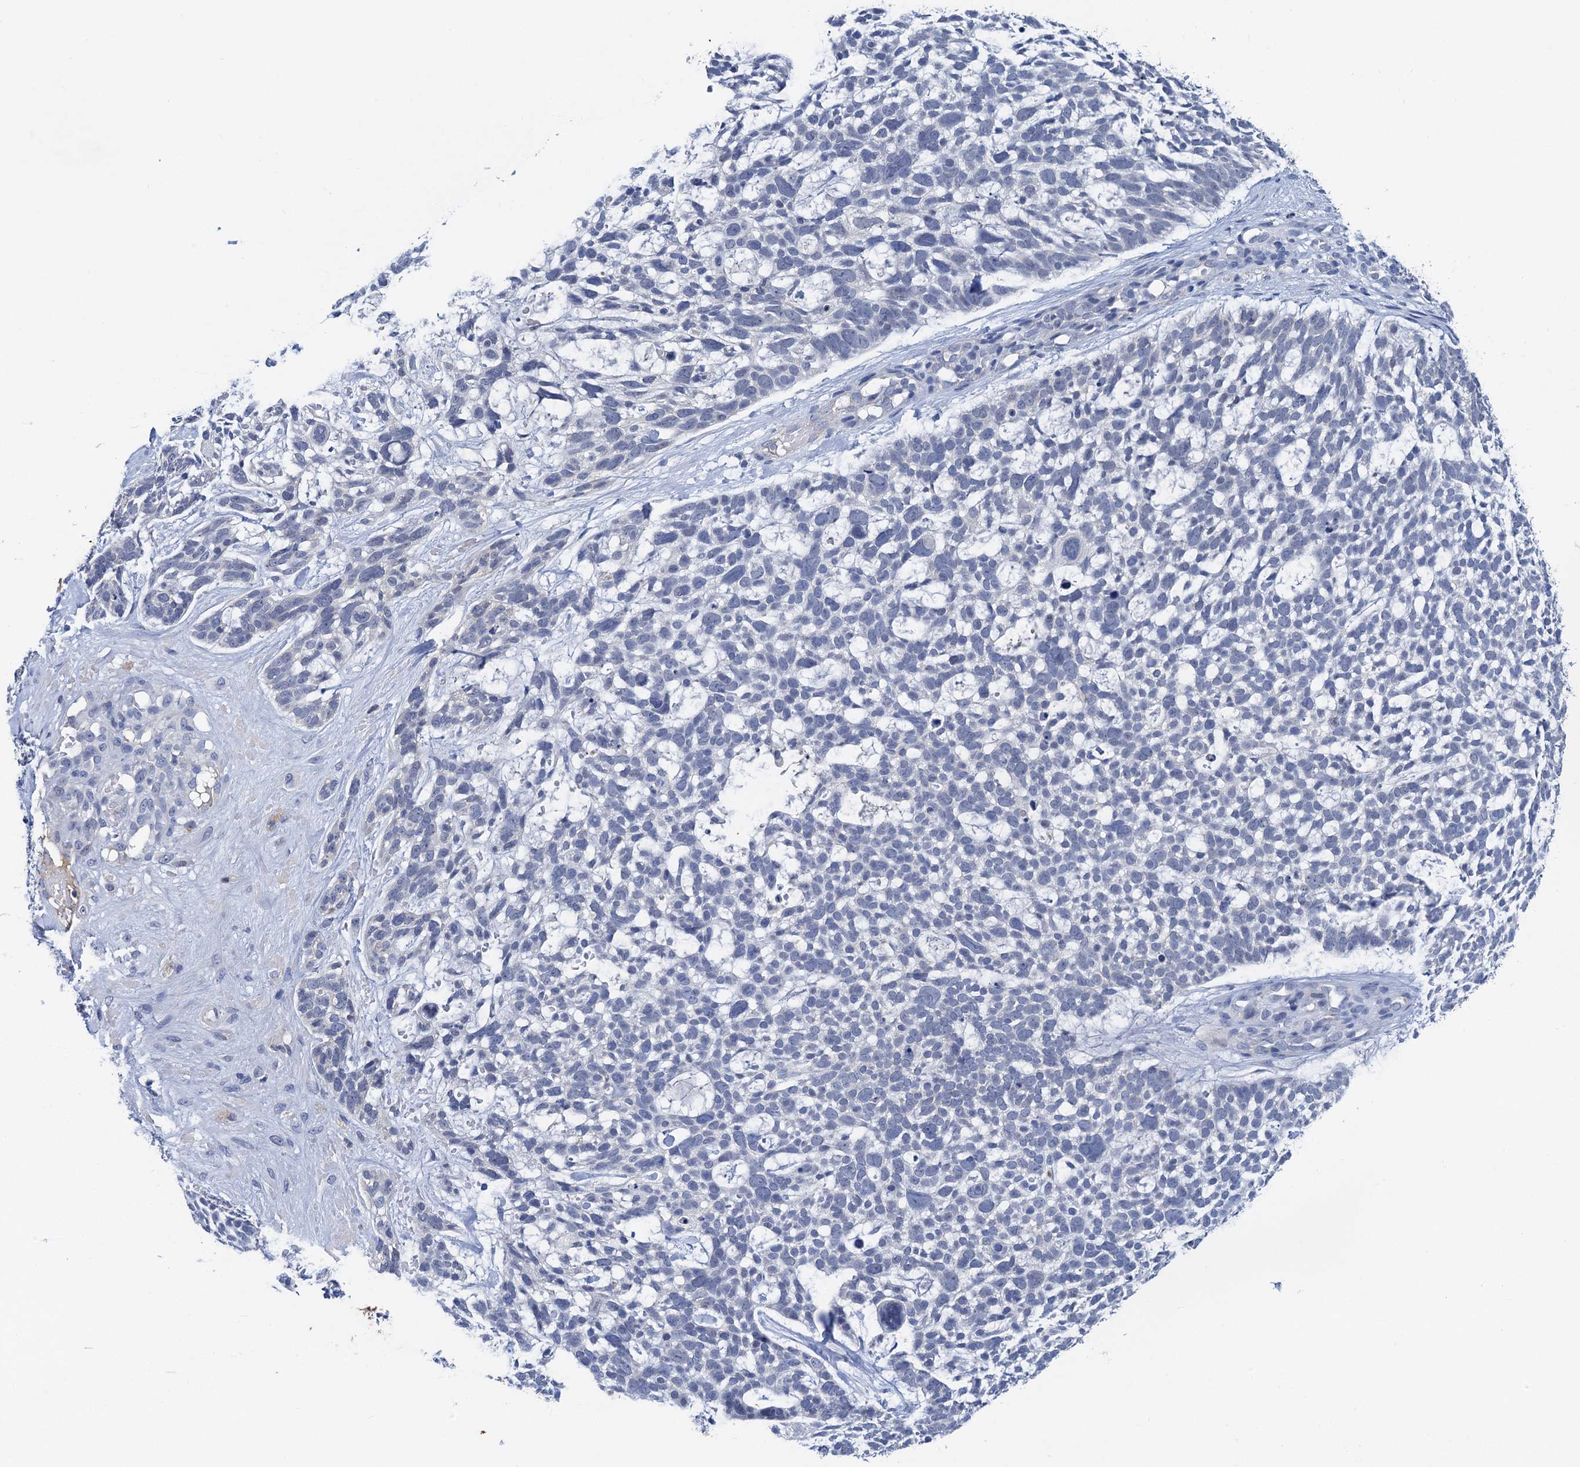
{"staining": {"intensity": "negative", "quantity": "none", "location": "none"}, "tissue": "skin cancer", "cell_type": "Tumor cells", "image_type": "cancer", "snomed": [{"axis": "morphology", "description": "Basal cell carcinoma"}, {"axis": "topography", "description": "Skin"}], "caption": "An immunohistochemistry photomicrograph of skin cancer (basal cell carcinoma) is shown. There is no staining in tumor cells of skin cancer (basal cell carcinoma).", "gene": "TMEM39B", "patient": {"sex": "male", "age": 88}}